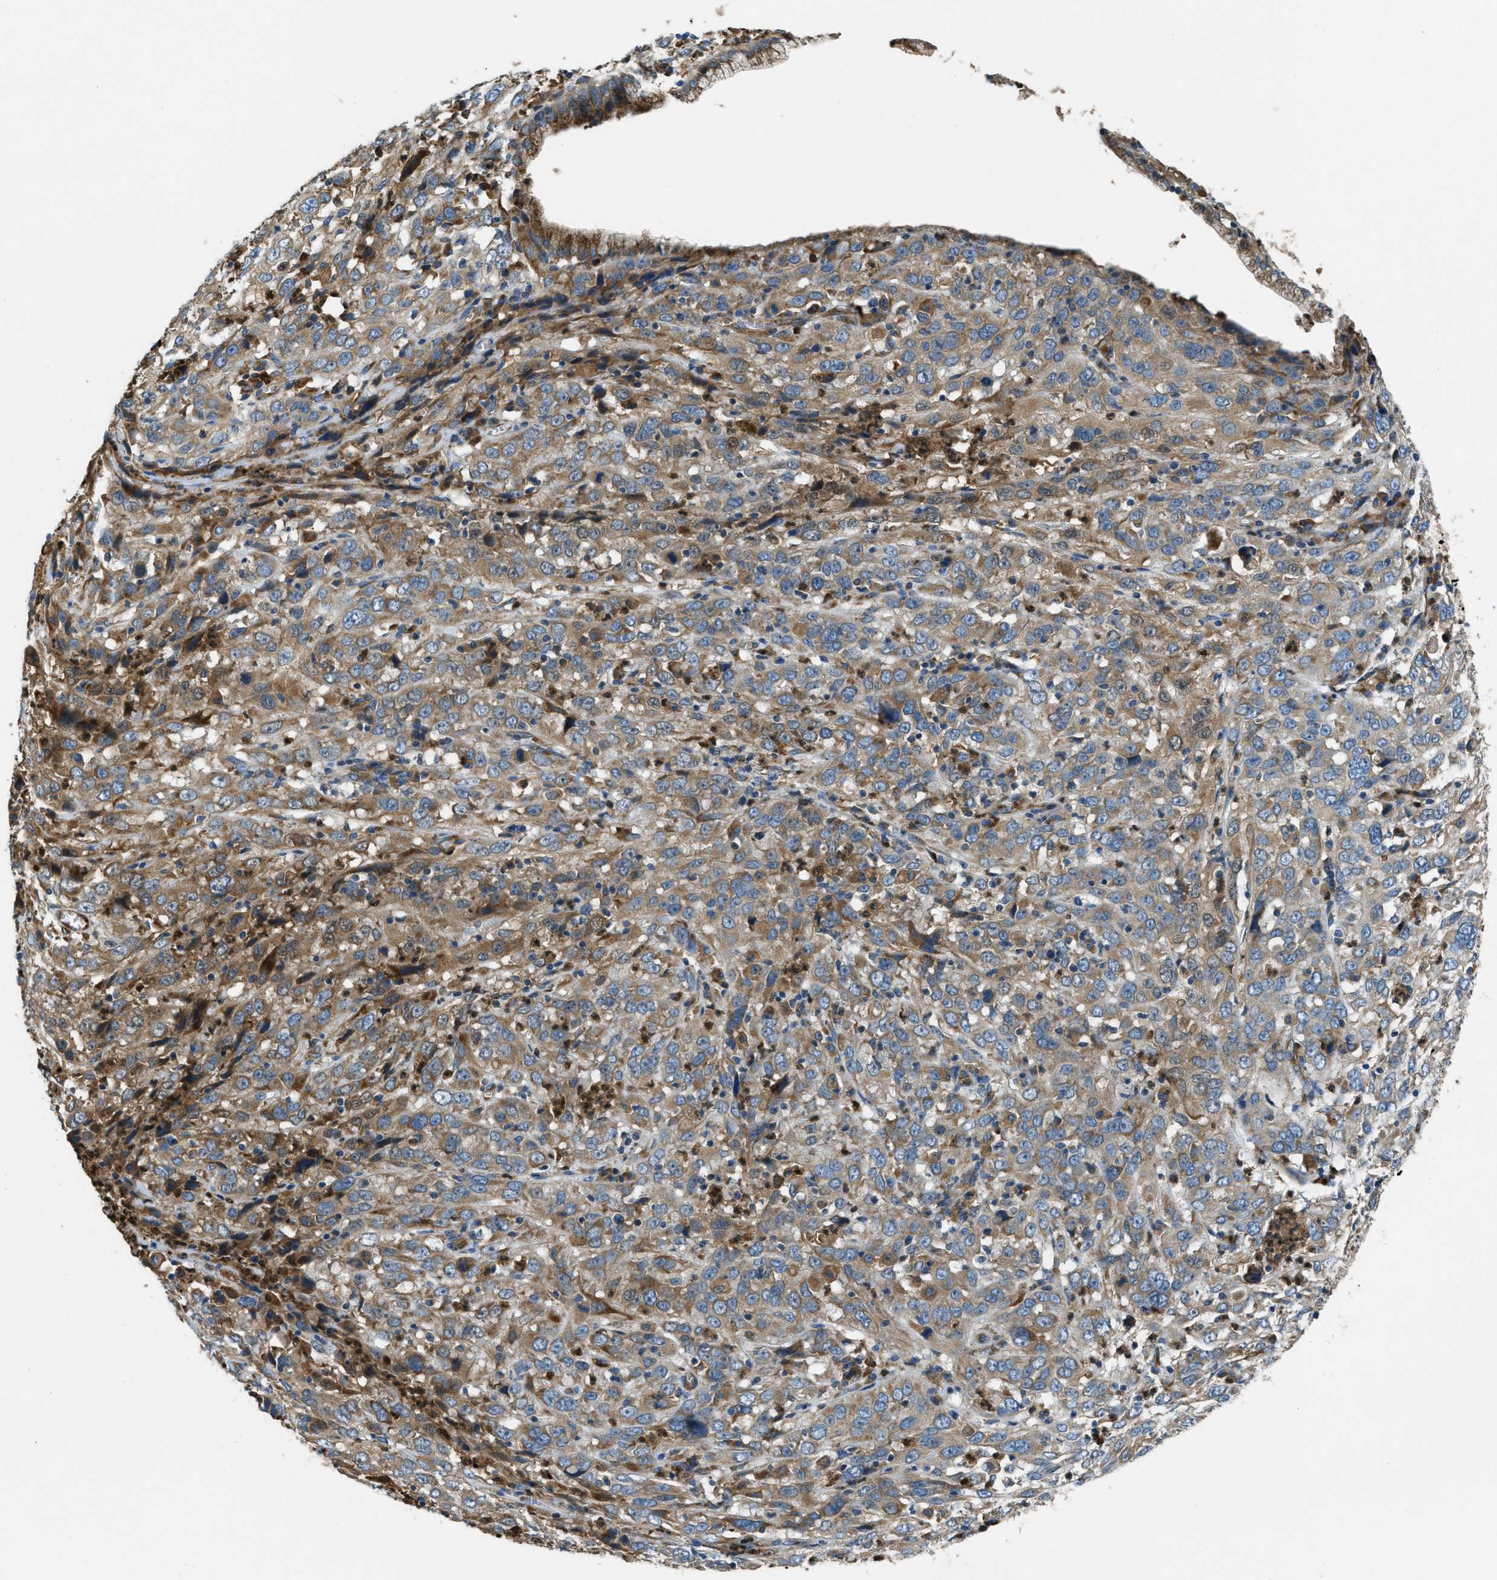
{"staining": {"intensity": "weak", "quantity": ">75%", "location": "cytoplasmic/membranous"}, "tissue": "cervical cancer", "cell_type": "Tumor cells", "image_type": "cancer", "snomed": [{"axis": "morphology", "description": "Squamous cell carcinoma, NOS"}, {"axis": "topography", "description": "Cervix"}], "caption": "Squamous cell carcinoma (cervical) was stained to show a protein in brown. There is low levels of weak cytoplasmic/membranous expression in approximately >75% of tumor cells.", "gene": "GIMAP8", "patient": {"sex": "female", "age": 32}}